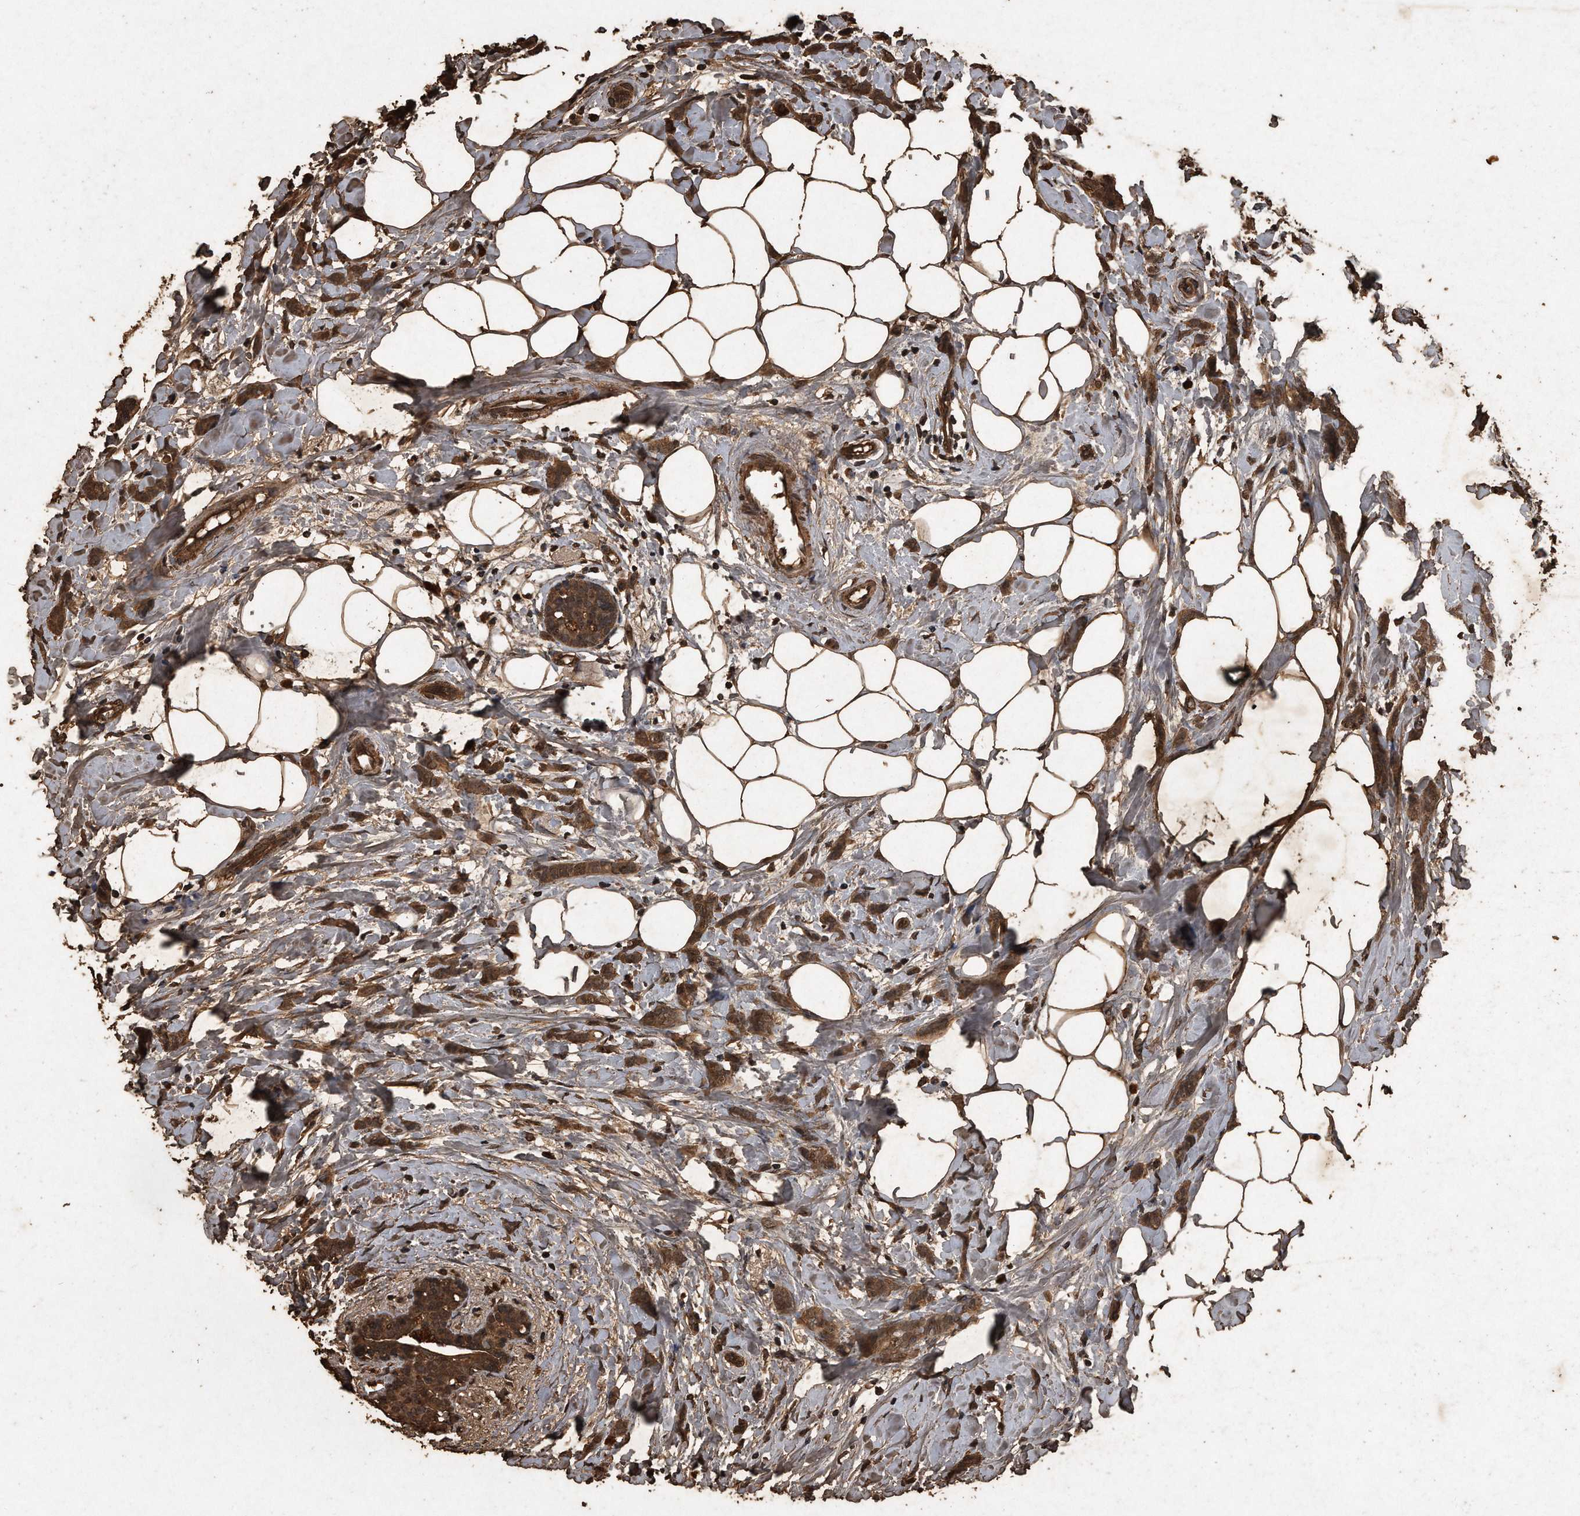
{"staining": {"intensity": "strong", "quantity": ">75%", "location": "cytoplasmic/membranous"}, "tissue": "breast cancer", "cell_type": "Tumor cells", "image_type": "cancer", "snomed": [{"axis": "morphology", "description": "Lobular carcinoma, in situ"}, {"axis": "morphology", "description": "Lobular carcinoma"}, {"axis": "topography", "description": "Breast"}], "caption": "Immunohistochemistry staining of breast lobular carcinoma, which exhibits high levels of strong cytoplasmic/membranous expression in approximately >75% of tumor cells indicating strong cytoplasmic/membranous protein positivity. The staining was performed using DAB (brown) for protein detection and nuclei were counterstained in hematoxylin (blue).", "gene": "CFLAR", "patient": {"sex": "female", "age": 41}}